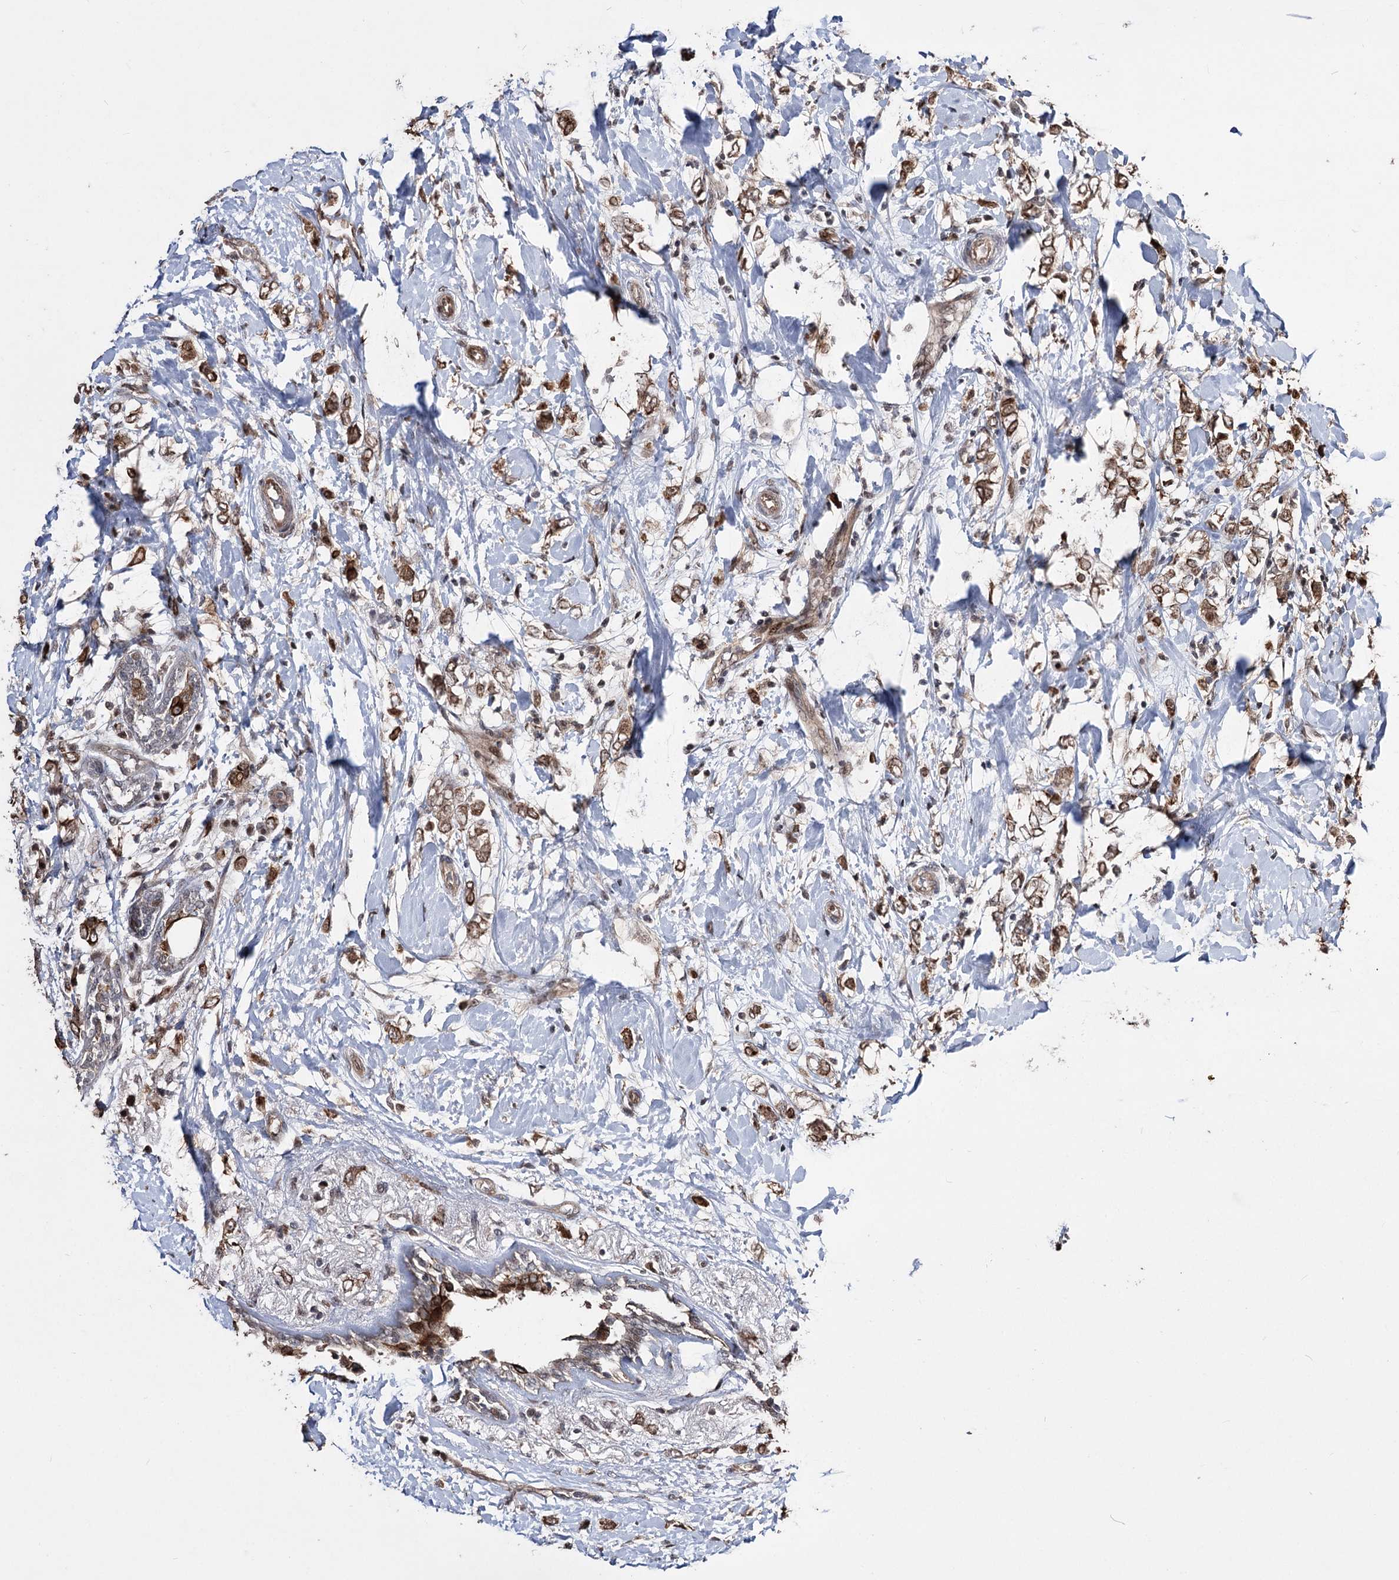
{"staining": {"intensity": "moderate", "quantity": ">75%", "location": "cytoplasmic/membranous"}, "tissue": "breast cancer", "cell_type": "Tumor cells", "image_type": "cancer", "snomed": [{"axis": "morphology", "description": "Normal tissue, NOS"}, {"axis": "morphology", "description": "Lobular carcinoma"}, {"axis": "topography", "description": "Breast"}], "caption": "Immunohistochemistry photomicrograph of human breast cancer (lobular carcinoma) stained for a protein (brown), which shows medium levels of moderate cytoplasmic/membranous staining in about >75% of tumor cells.", "gene": "CPNE8", "patient": {"sex": "female", "age": 47}}